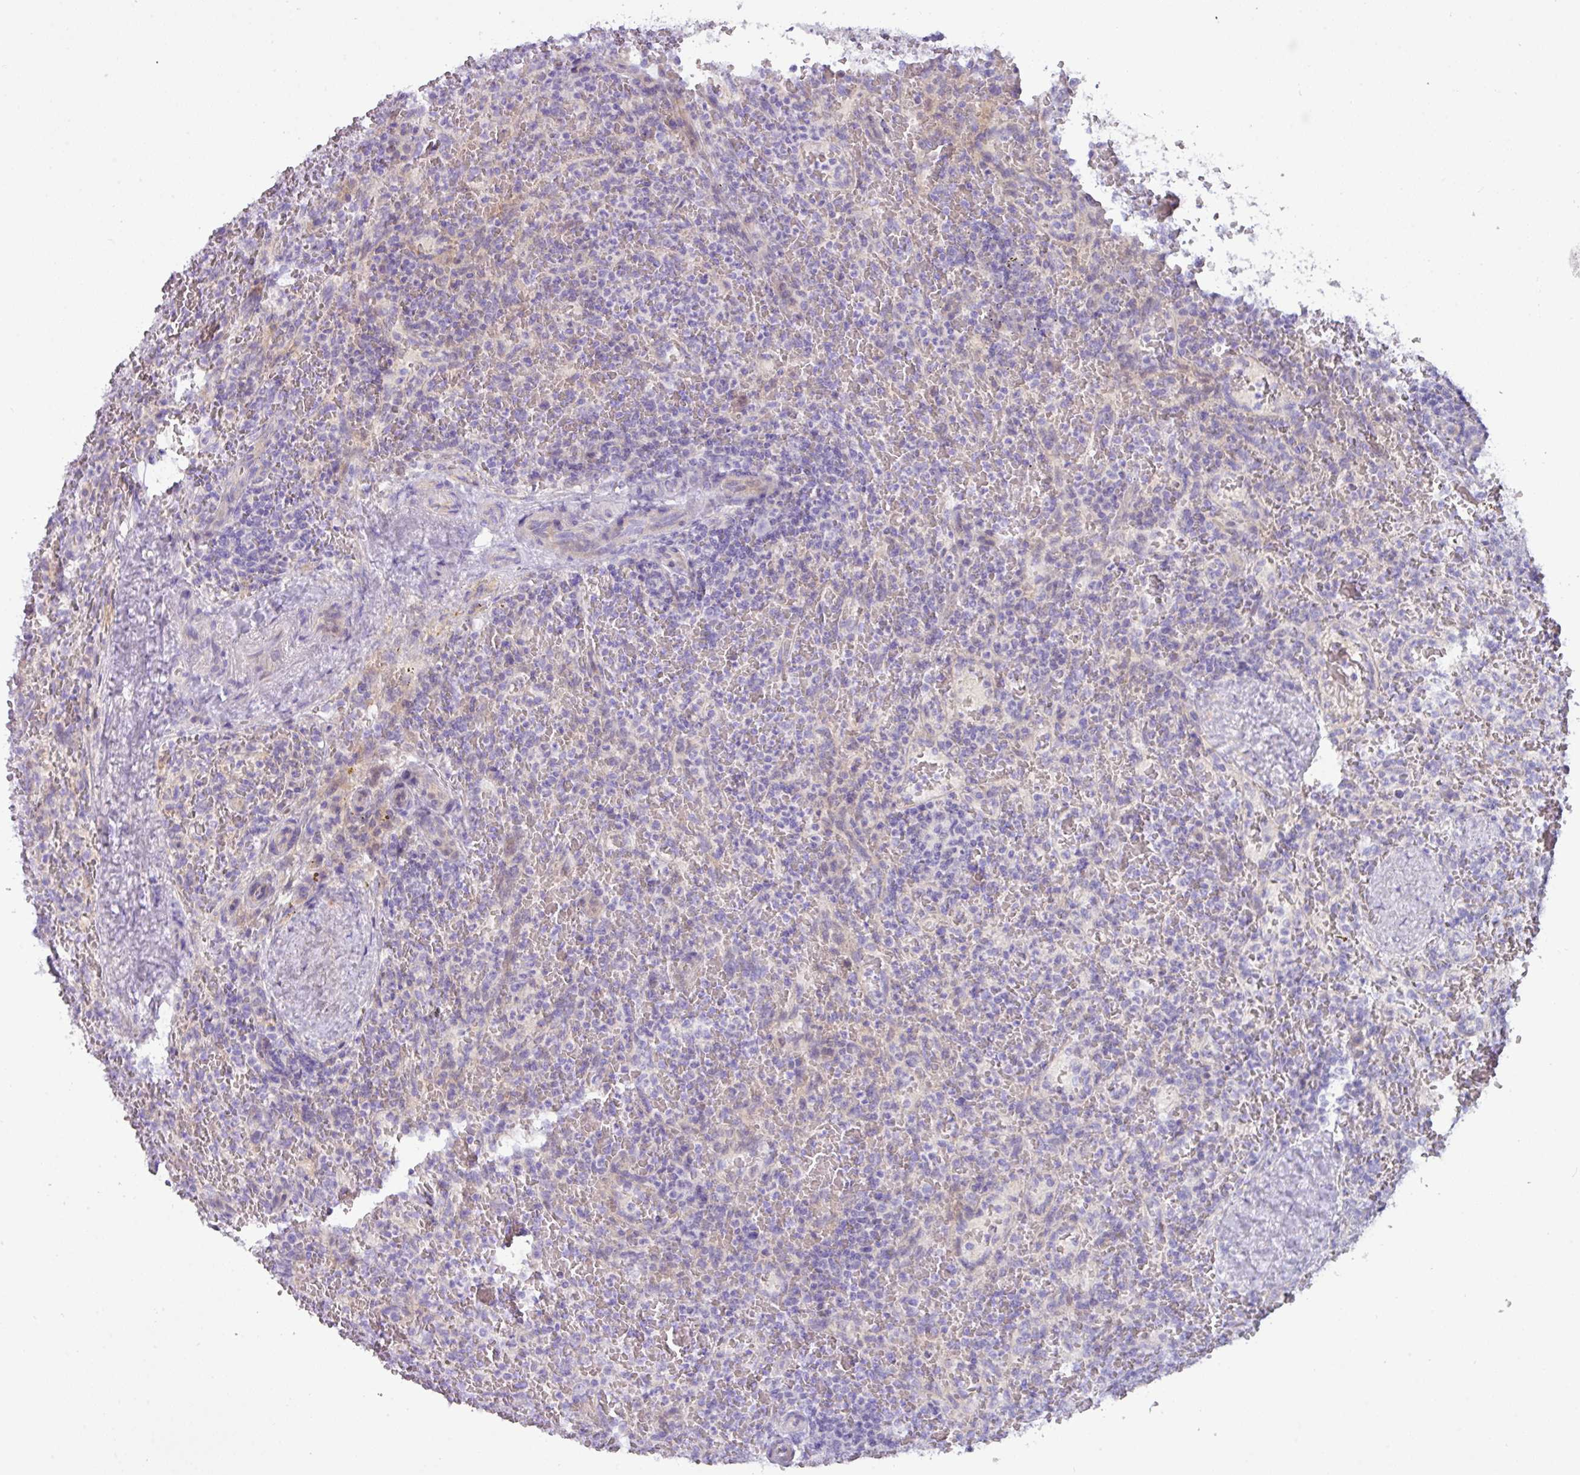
{"staining": {"intensity": "negative", "quantity": "none", "location": "none"}, "tissue": "lymphoma", "cell_type": "Tumor cells", "image_type": "cancer", "snomed": [{"axis": "morphology", "description": "Malignant lymphoma, non-Hodgkin's type, Low grade"}, {"axis": "topography", "description": "Spleen"}], "caption": "Immunohistochemical staining of lymphoma shows no significant expression in tumor cells.", "gene": "RGS16", "patient": {"sex": "female", "age": 64}}